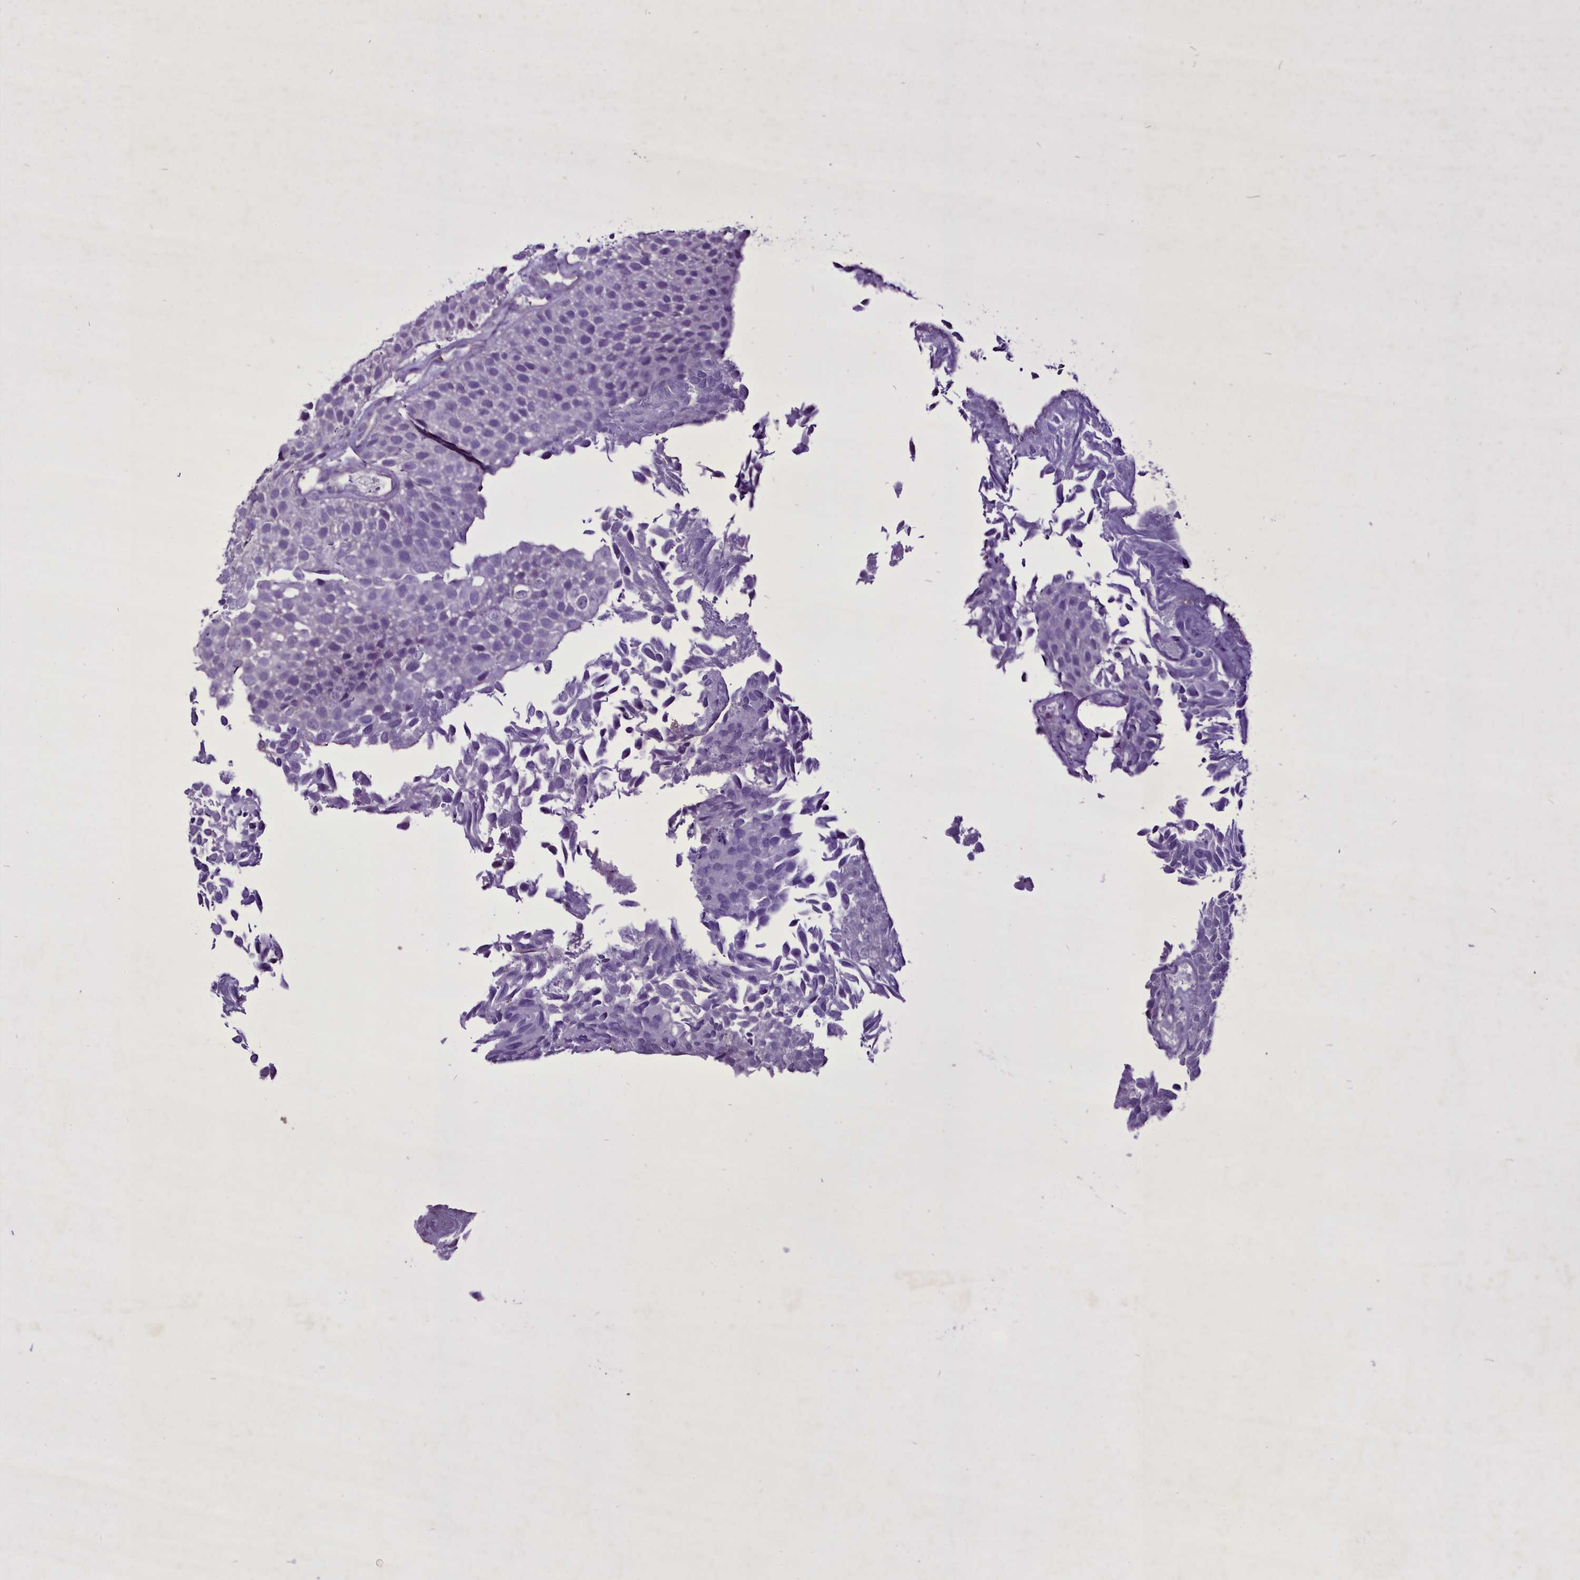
{"staining": {"intensity": "negative", "quantity": "none", "location": "none"}, "tissue": "urothelial cancer", "cell_type": "Tumor cells", "image_type": "cancer", "snomed": [{"axis": "morphology", "description": "Urothelial carcinoma, Low grade"}, {"axis": "topography", "description": "Urinary bladder"}], "caption": "Protein analysis of low-grade urothelial carcinoma demonstrates no significant staining in tumor cells.", "gene": "FAM209B", "patient": {"sex": "male", "age": 89}}